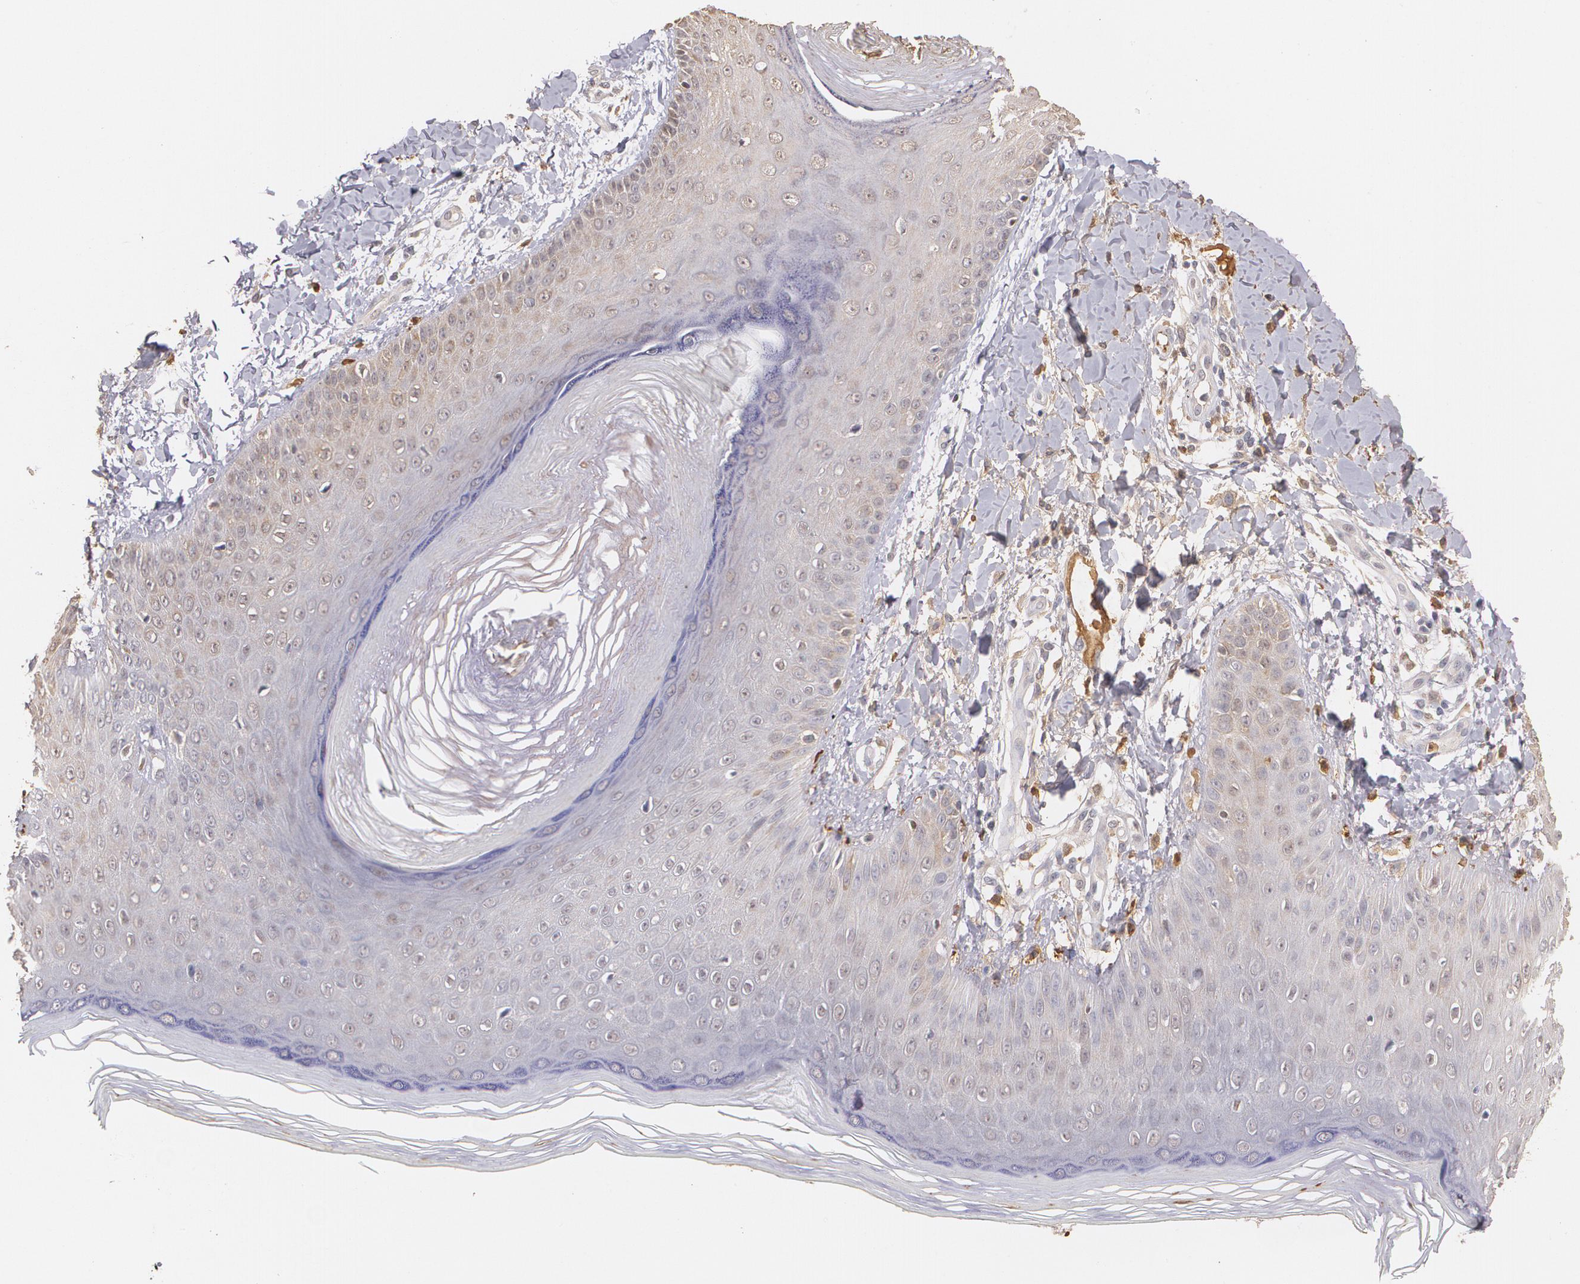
{"staining": {"intensity": "moderate", "quantity": "25%-75%", "location": "cytoplasmic/membranous"}, "tissue": "skin", "cell_type": "Epidermal cells", "image_type": "normal", "snomed": [{"axis": "morphology", "description": "Normal tissue, NOS"}, {"axis": "morphology", "description": "Inflammation, NOS"}, {"axis": "topography", "description": "Soft tissue"}, {"axis": "topography", "description": "Anal"}], "caption": "A brown stain shows moderate cytoplasmic/membranous staining of a protein in epidermal cells of unremarkable human skin.", "gene": "PTS", "patient": {"sex": "female", "age": 15}}